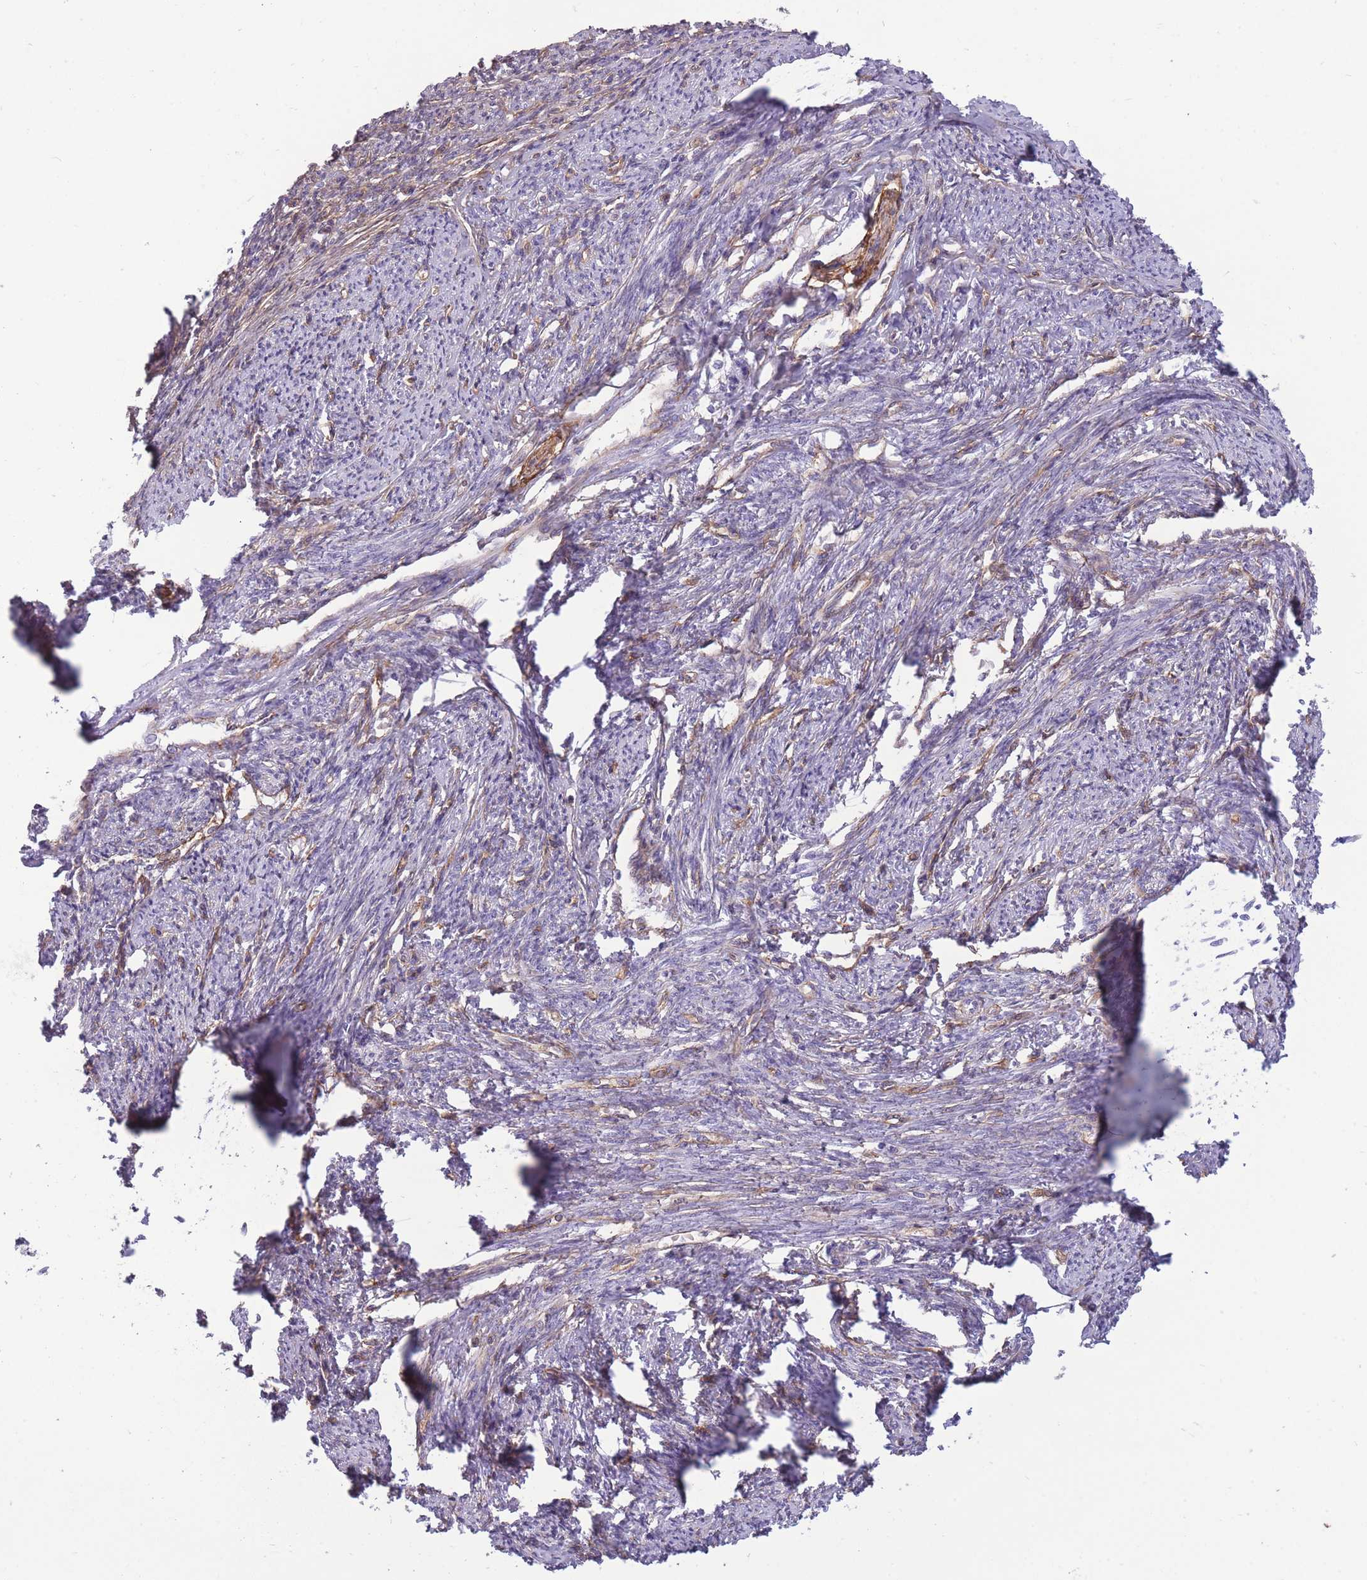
{"staining": {"intensity": "negative", "quantity": "none", "location": "none"}, "tissue": "smooth muscle", "cell_type": "Smooth muscle cells", "image_type": "normal", "snomed": [{"axis": "morphology", "description": "Normal tissue, NOS"}, {"axis": "topography", "description": "Smooth muscle"}, {"axis": "topography", "description": "Uterus"}], "caption": "A micrograph of human smooth muscle is negative for staining in smooth muscle cells. The staining was performed using DAB to visualize the protein expression in brown, while the nuclei were stained in blue with hematoxylin (Magnification: 20x).", "gene": "ADD1", "patient": {"sex": "female", "age": 59}}